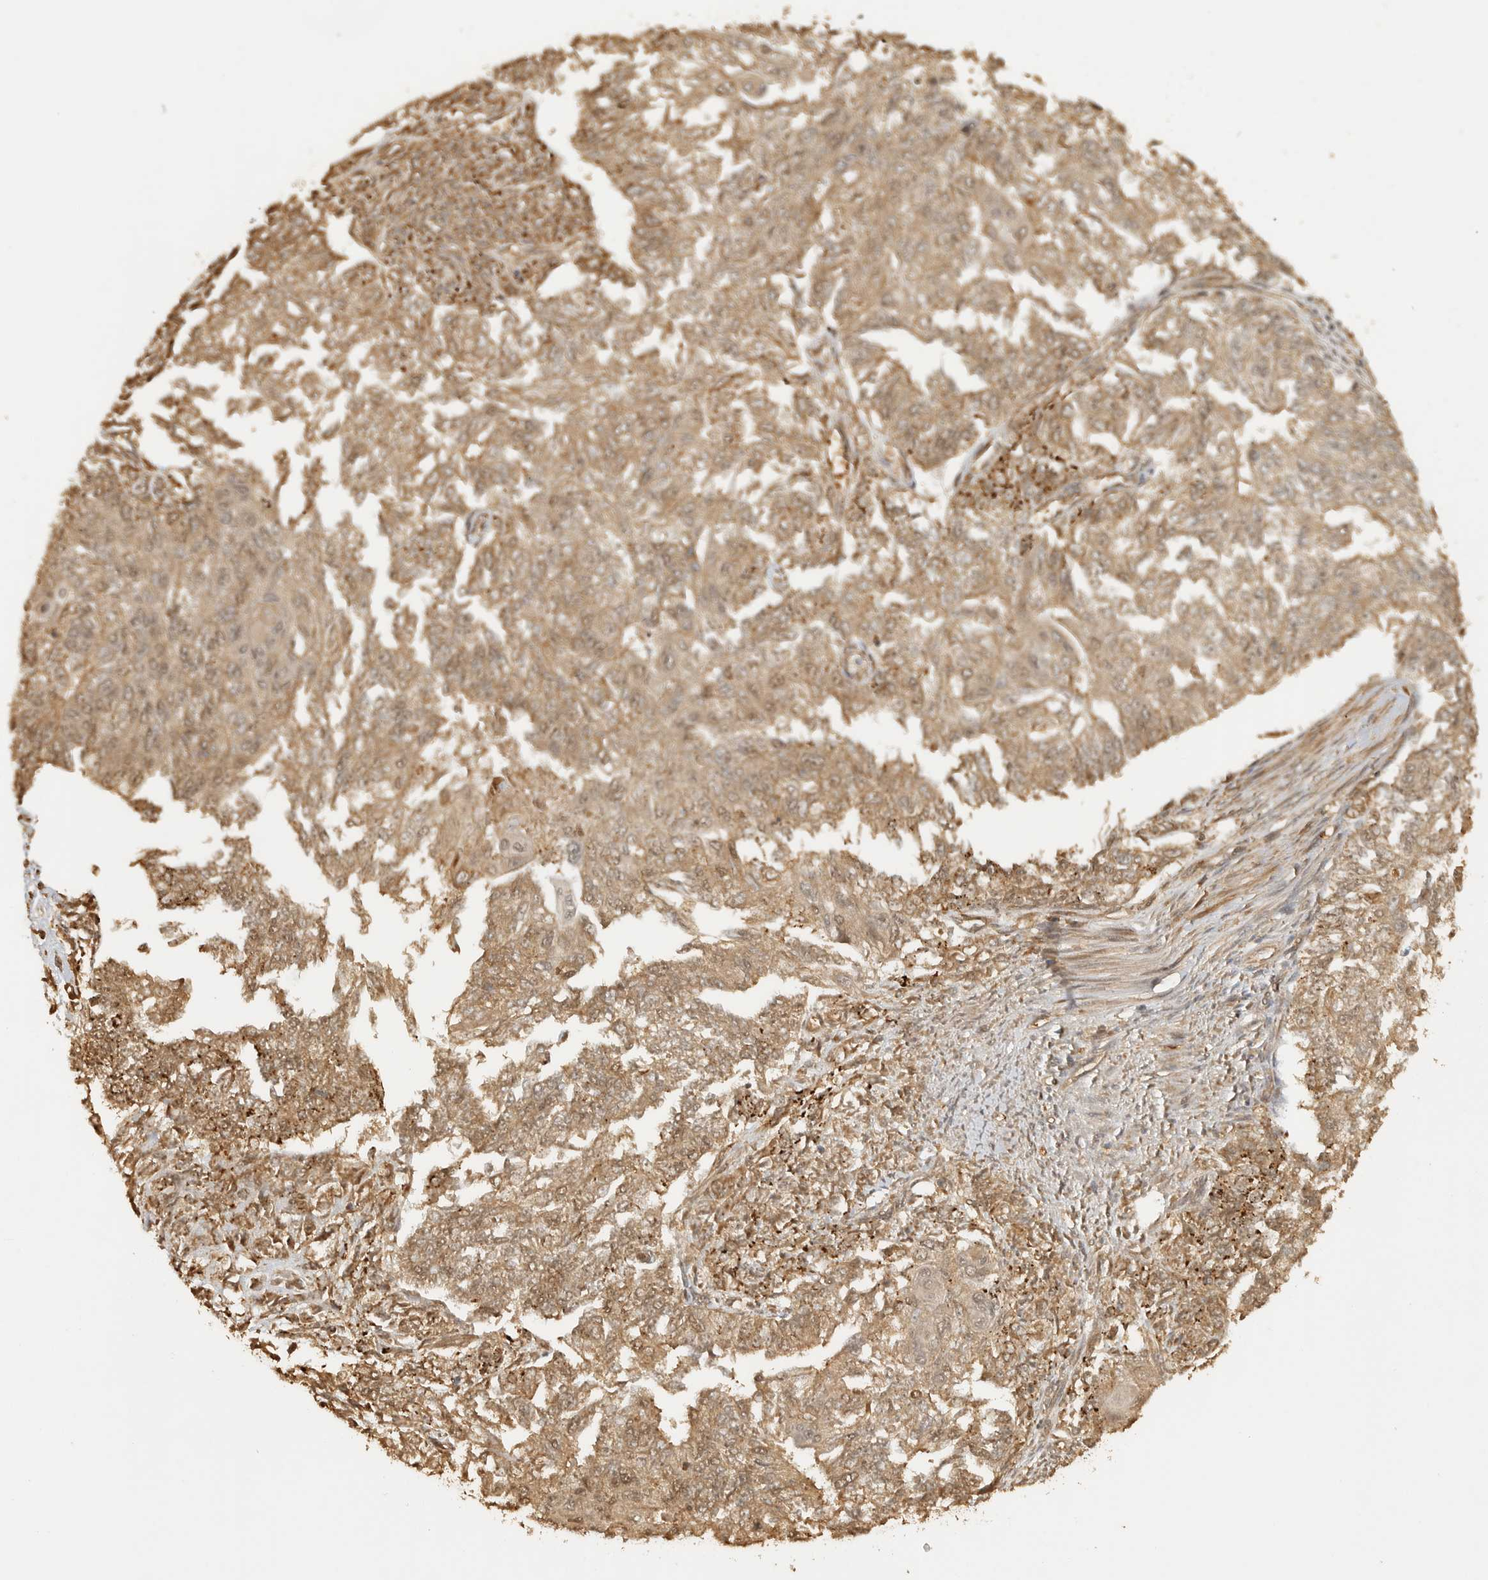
{"staining": {"intensity": "moderate", "quantity": ">75%", "location": "cytoplasmic/membranous"}, "tissue": "endometrial cancer", "cell_type": "Tumor cells", "image_type": "cancer", "snomed": [{"axis": "morphology", "description": "Adenocarcinoma, NOS"}, {"axis": "topography", "description": "Endometrium"}], "caption": "Immunohistochemistry (IHC) histopathology image of human endometrial adenocarcinoma stained for a protein (brown), which reveals medium levels of moderate cytoplasmic/membranous expression in about >75% of tumor cells.", "gene": "OTUD6B", "patient": {"sex": "female", "age": 32}}